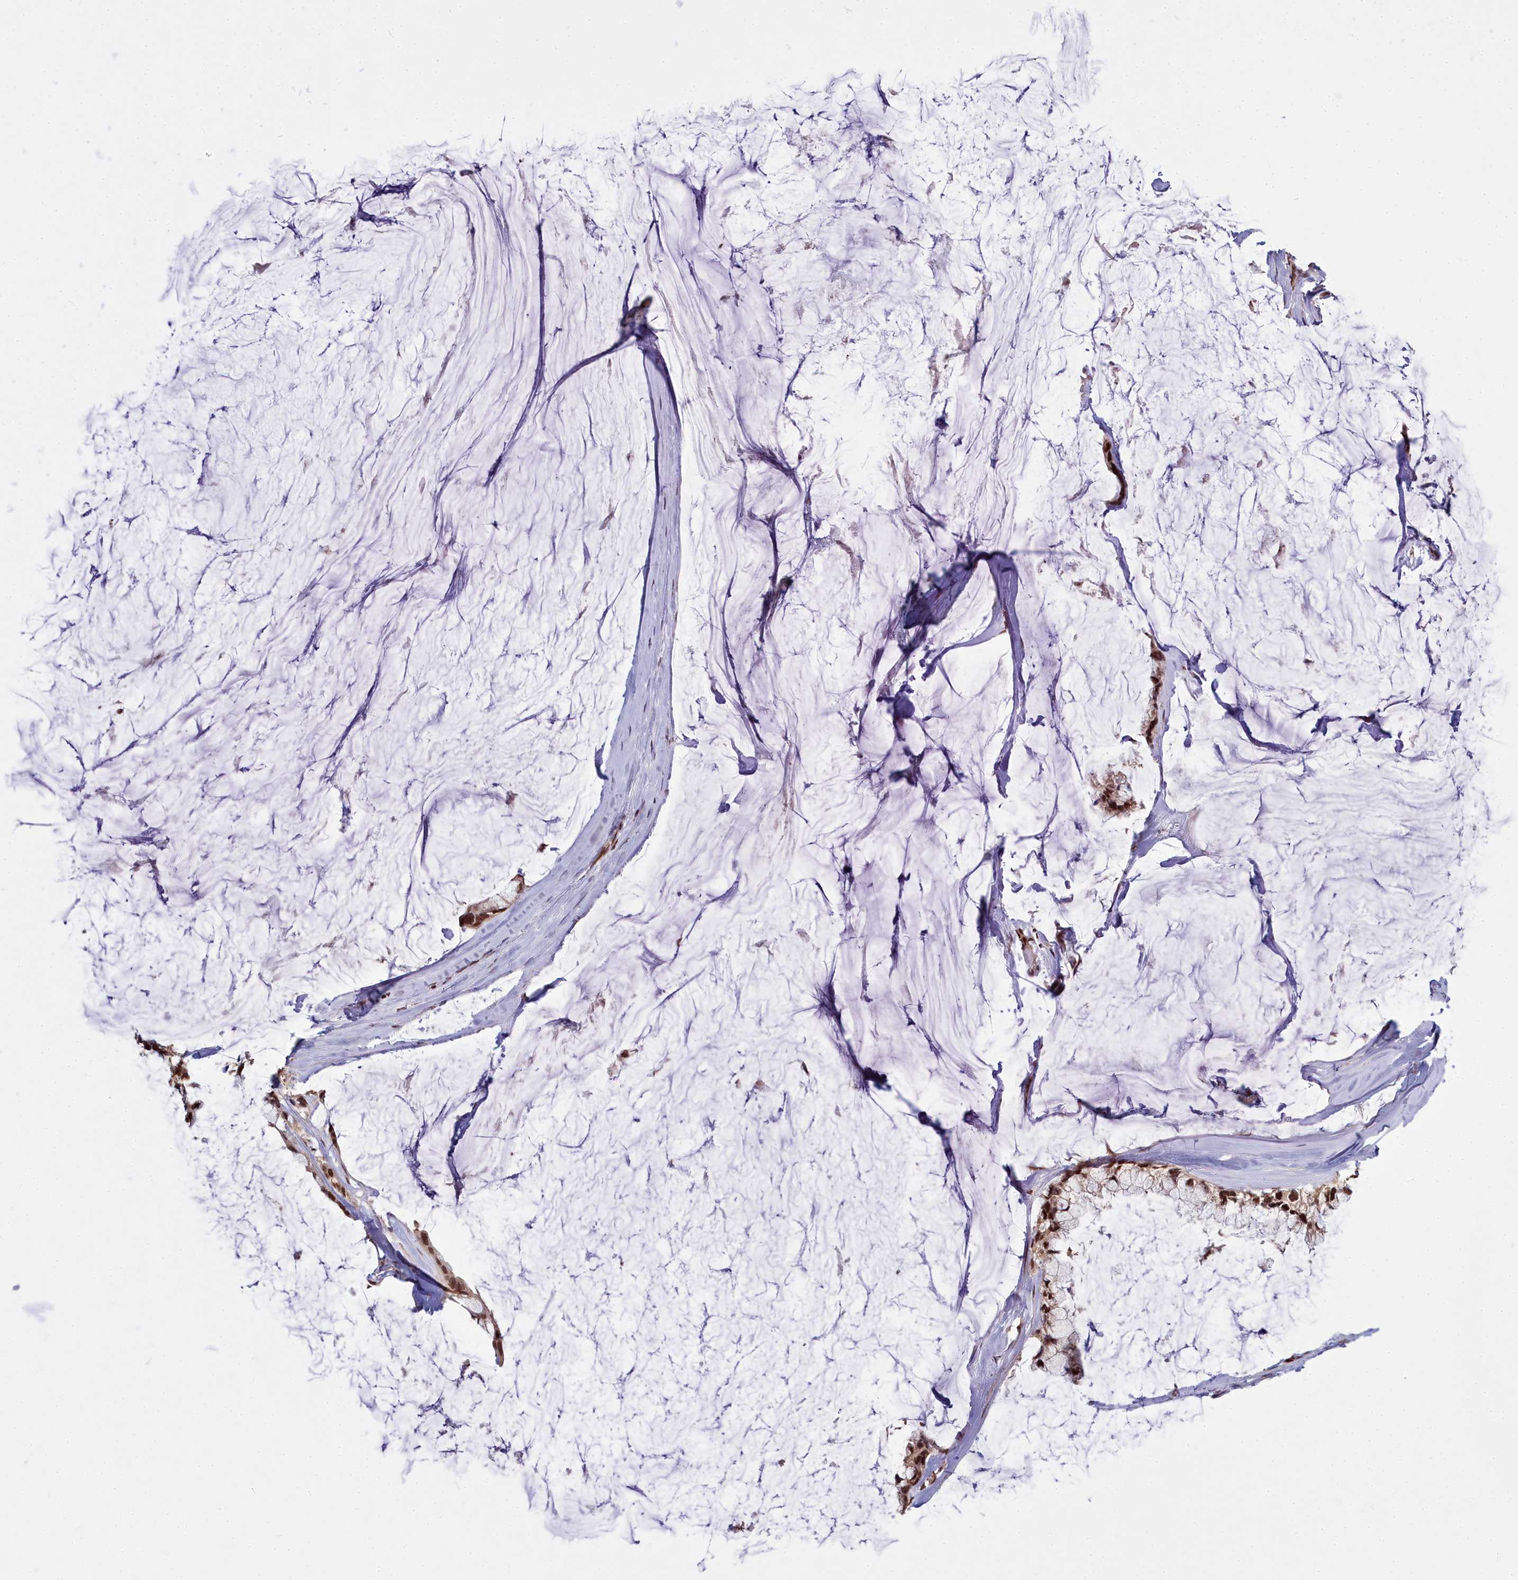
{"staining": {"intensity": "moderate", "quantity": ">75%", "location": "nuclear"}, "tissue": "ovarian cancer", "cell_type": "Tumor cells", "image_type": "cancer", "snomed": [{"axis": "morphology", "description": "Cystadenocarcinoma, mucinous, NOS"}, {"axis": "topography", "description": "Ovary"}], "caption": "Ovarian mucinous cystadenocarcinoma tissue demonstrates moderate nuclear staining in approximately >75% of tumor cells, visualized by immunohistochemistry.", "gene": "GMEB1", "patient": {"sex": "female", "age": 39}}